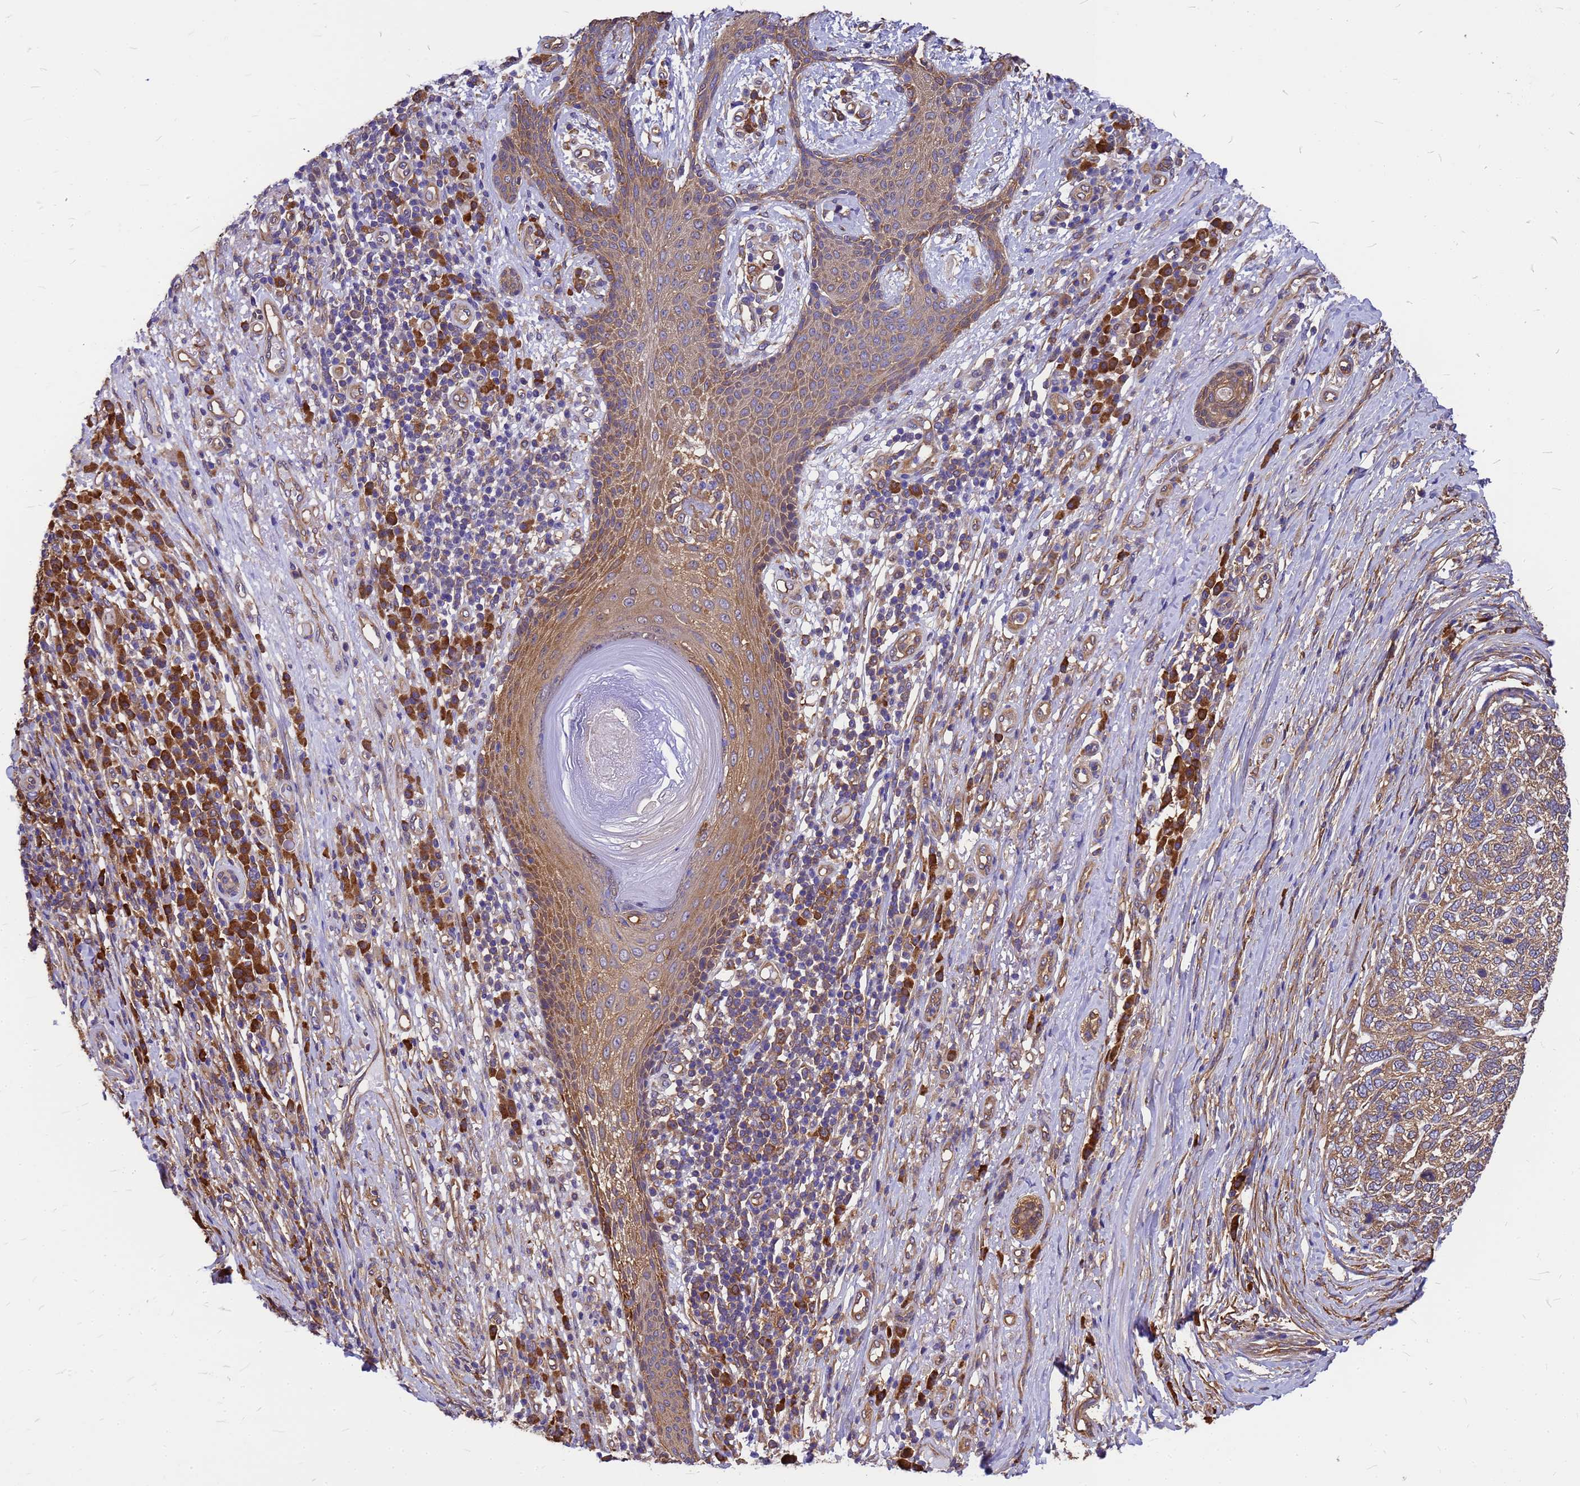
{"staining": {"intensity": "weak", "quantity": ">75%", "location": "cytoplasmic/membranous"}, "tissue": "skin cancer", "cell_type": "Tumor cells", "image_type": "cancer", "snomed": [{"axis": "morphology", "description": "Basal cell carcinoma"}, {"axis": "topography", "description": "Skin"}], "caption": "Immunohistochemistry image of human basal cell carcinoma (skin) stained for a protein (brown), which exhibits low levels of weak cytoplasmic/membranous staining in approximately >75% of tumor cells.", "gene": "GID4", "patient": {"sex": "female", "age": 65}}